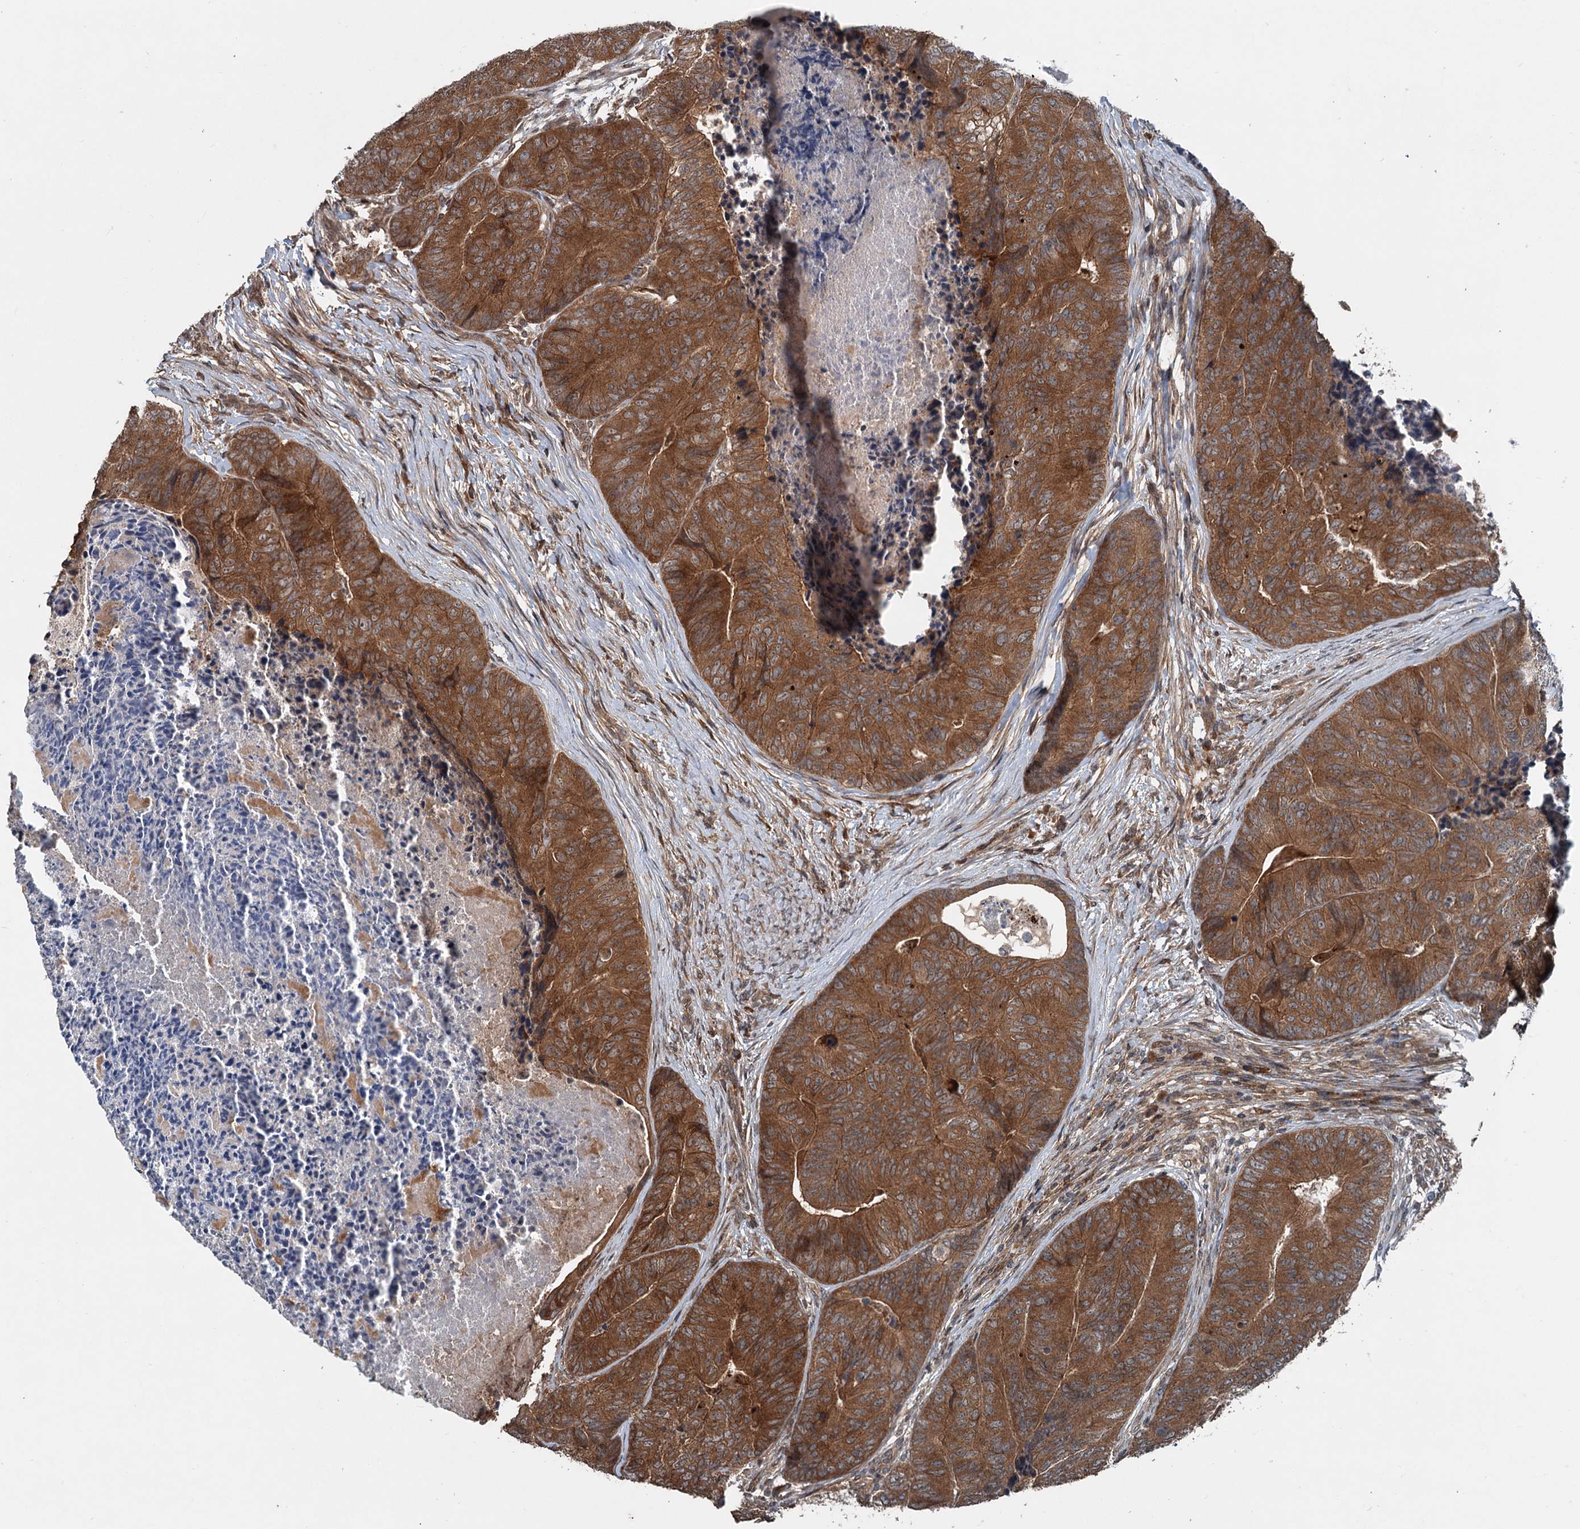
{"staining": {"intensity": "strong", "quantity": ">75%", "location": "cytoplasmic/membranous"}, "tissue": "colorectal cancer", "cell_type": "Tumor cells", "image_type": "cancer", "snomed": [{"axis": "morphology", "description": "Adenocarcinoma, NOS"}, {"axis": "topography", "description": "Colon"}], "caption": "An immunohistochemistry (IHC) micrograph of neoplastic tissue is shown. Protein staining in brown shows strong cytoplasmic/membranous positivity in adenocarcinoma (colorectal) within tumor cells. The staining is performed using DAB (3,3'-diaminobenzidine) brown chromogen to label protein expression. The nuclei are counter-stained blue using hematoxylin.", "gene": "N4BP2L2", "patient": {"sex": "female", "age": 67}}